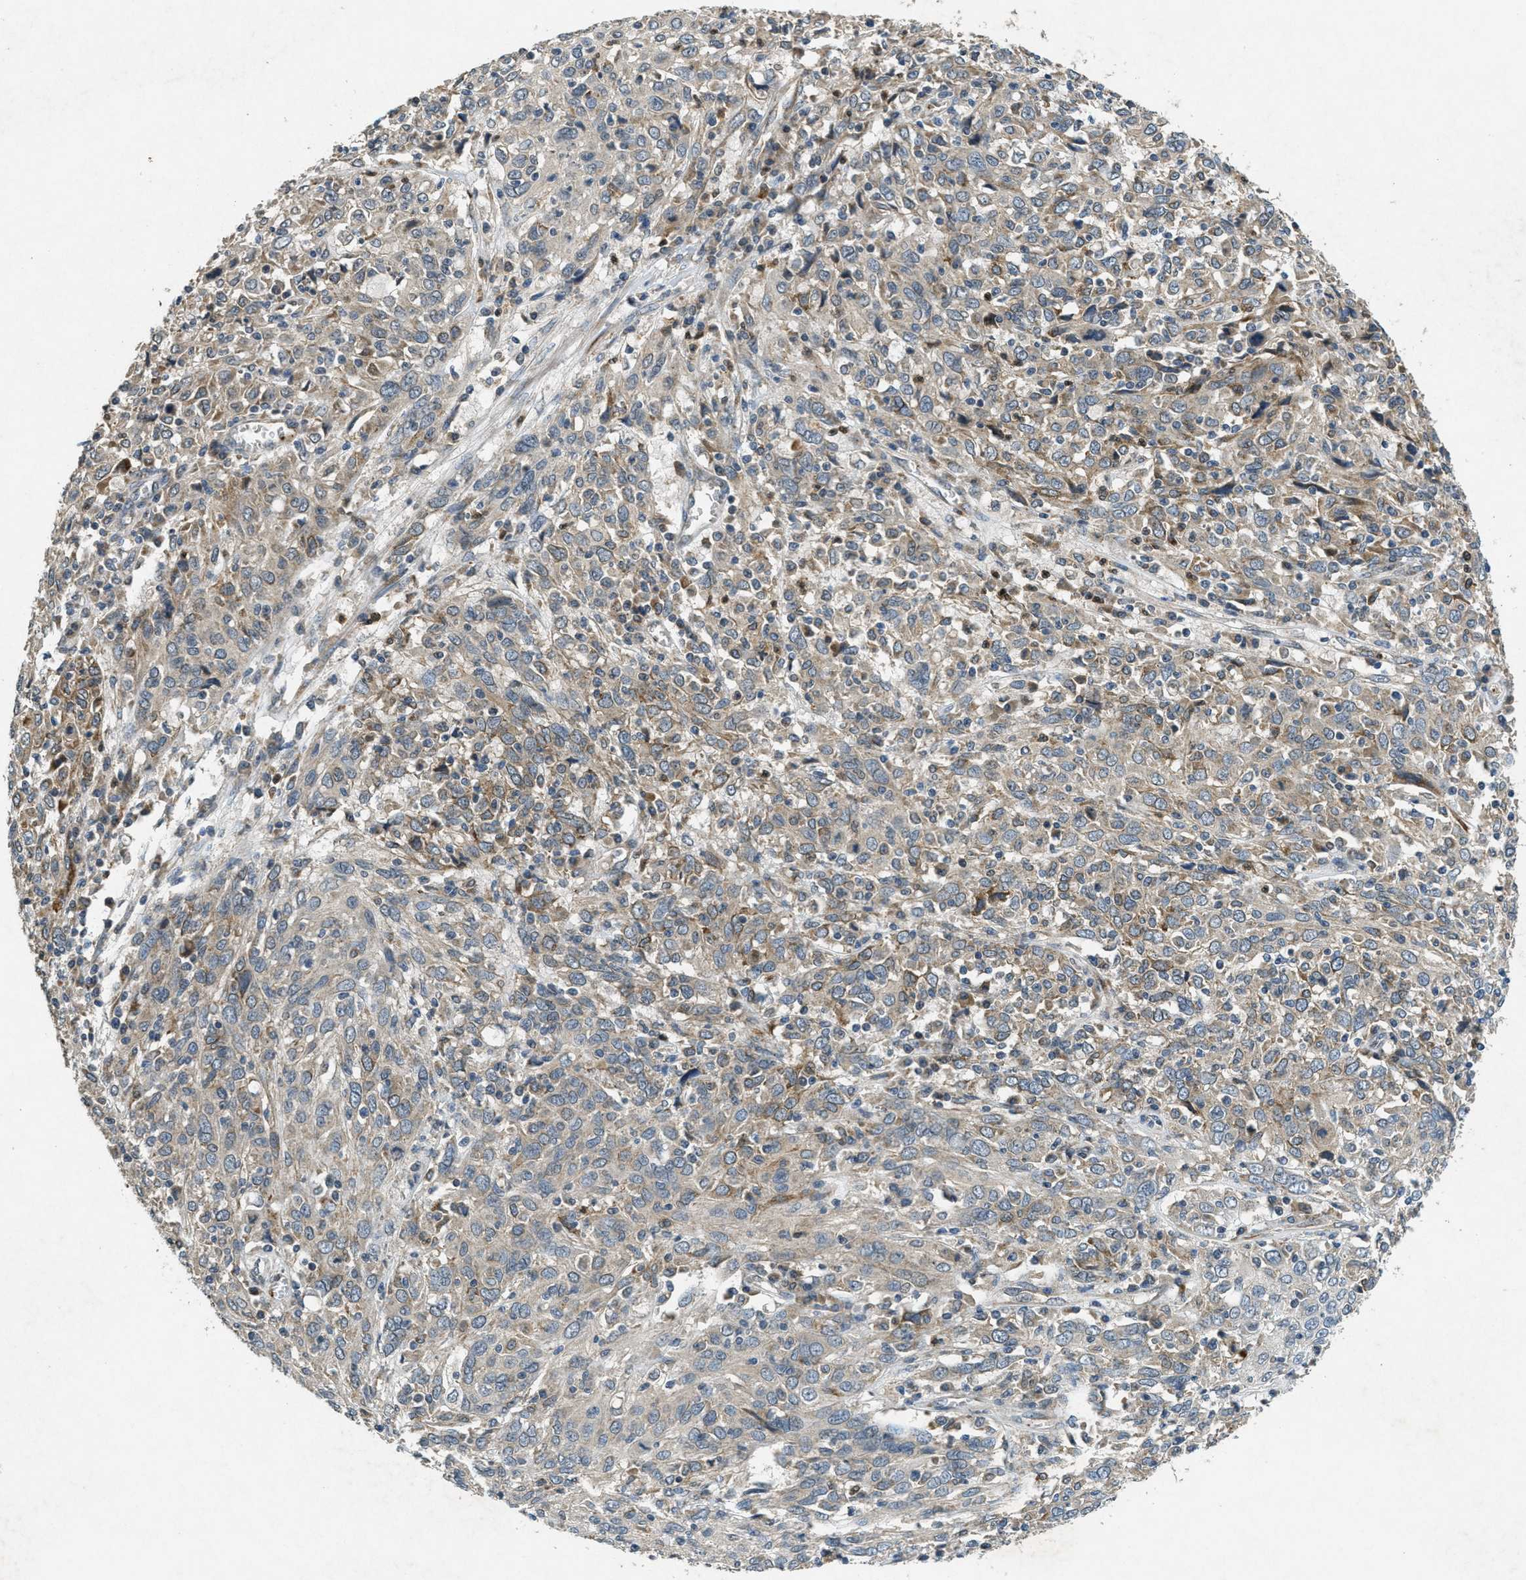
{"staining": {"intensity": "weak", "quantity": "<25%", "location": "cytoplasmic/membranous"}, "tissue": "cervical cancer", "cell_type": "Tumor cells", "image_type": "cancer", "snomed": [{"axis": "morphology", "description": "Squamous cell carcinoma, NOS"}, {"axis": "topography", "description": "Cervix"}], "caption": "DAB immunohistochemical staining of human cervical squamous cell carcinoma demonstrates no significant staining in tumor cells.", "gene": "RAB3D", "patient": {"sex": "female", "age": 46}}